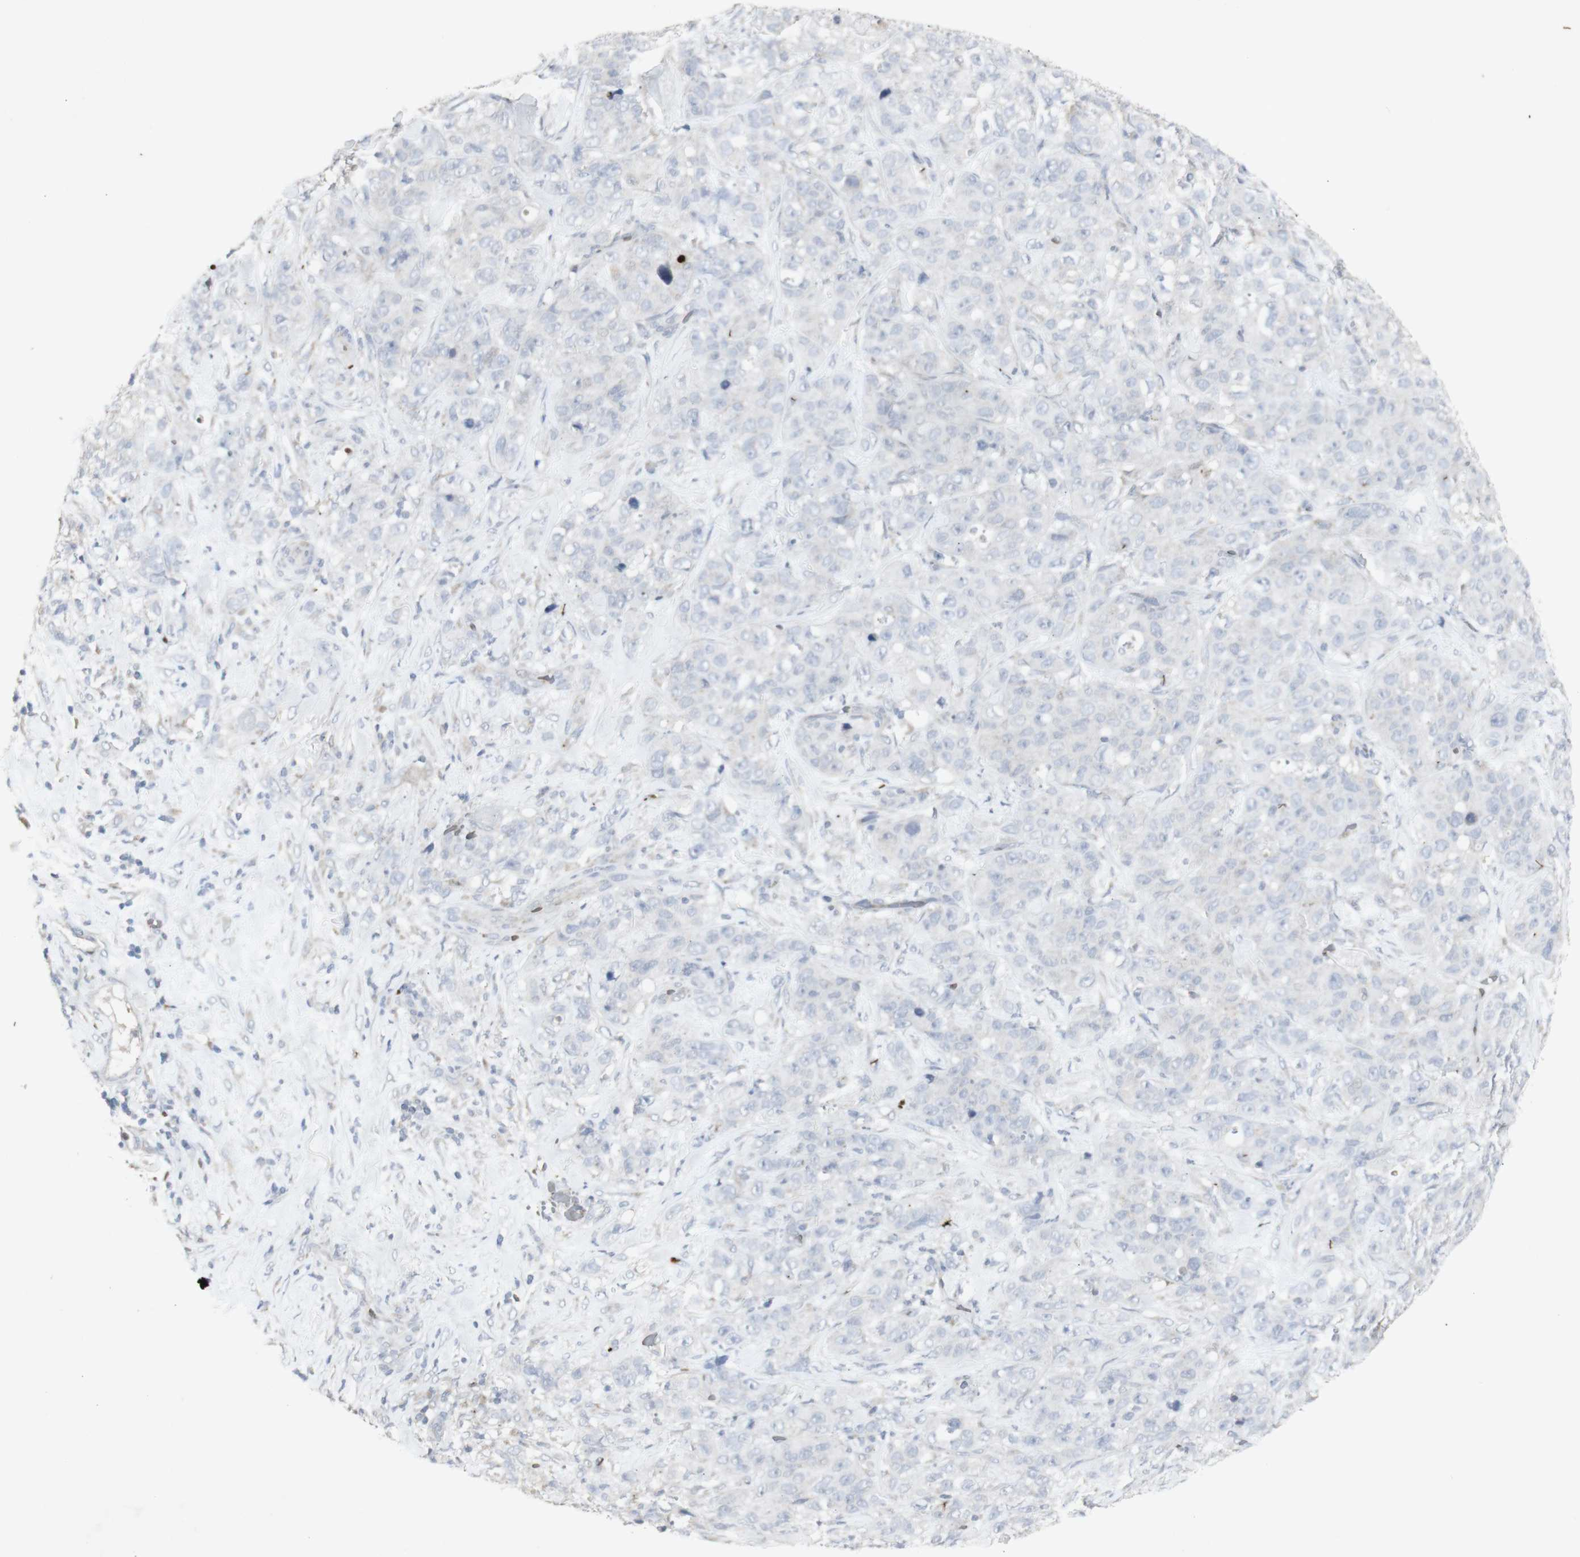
{"staining": {"intensity": "negative", "quantity": "none", "location": "none"}, "tissue": "stomach cancer", "cell_type": "Tumor cells", "image_type": "cancer", "snomed": [{"axis": "morphology", "description": "Adenocarcinoma, NOS"}, {"axis": "topography", "description": "Stomach"}], "caption": "High magnification brightfield microscopy of adenocarcinoma (stomach) stained with DAB (3,3'-diaminobenzidine) (brown) and counterstained with hematoxylin (blue): tumor cells show no significant expression.", "gene": "INS", "patient": {"sex": "male", "age": 48}}